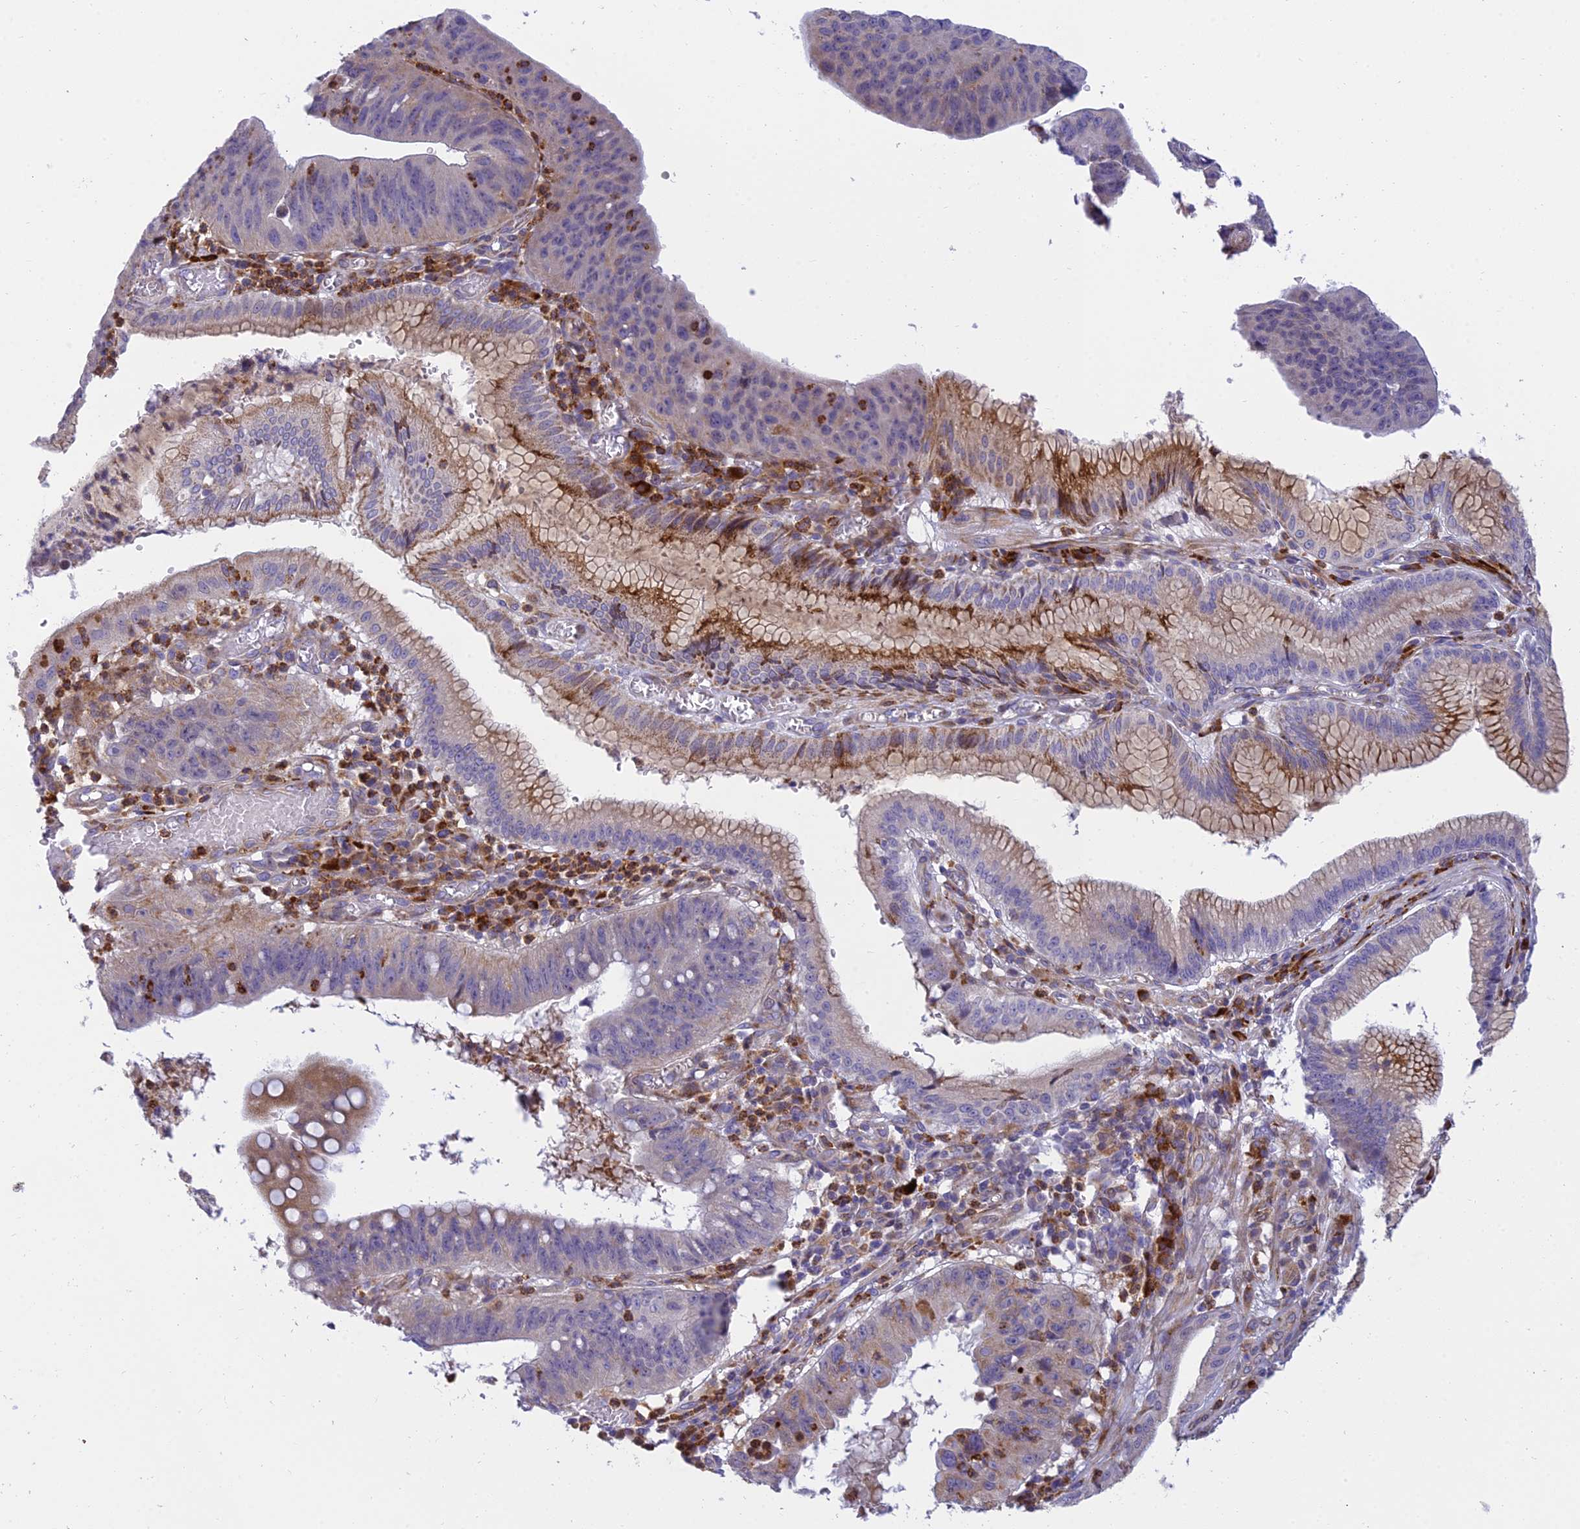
{"staining": {"intensity": "moderate", "quantity": "25%-75%", "location": "cytoplasmic/membranous"}, "tissue": "stomach cancer", "cell_type": "Tumor cells", "image_type": "cancer", "snomed": [{"axis": "morphology", "description": "Adenocarcinoma, NOS"}, {"axis": "topography", "description": "Stomach"}], "caption": "Moderate cytoplasmic/membranous staining for a protein is appreciated in about 25%-75% of tumor cells of stomach adenocarcinoma using immunohistochemistry (IHC).", "gene": "CLCN7", "patient": {"sex": "male", "age": 59}}